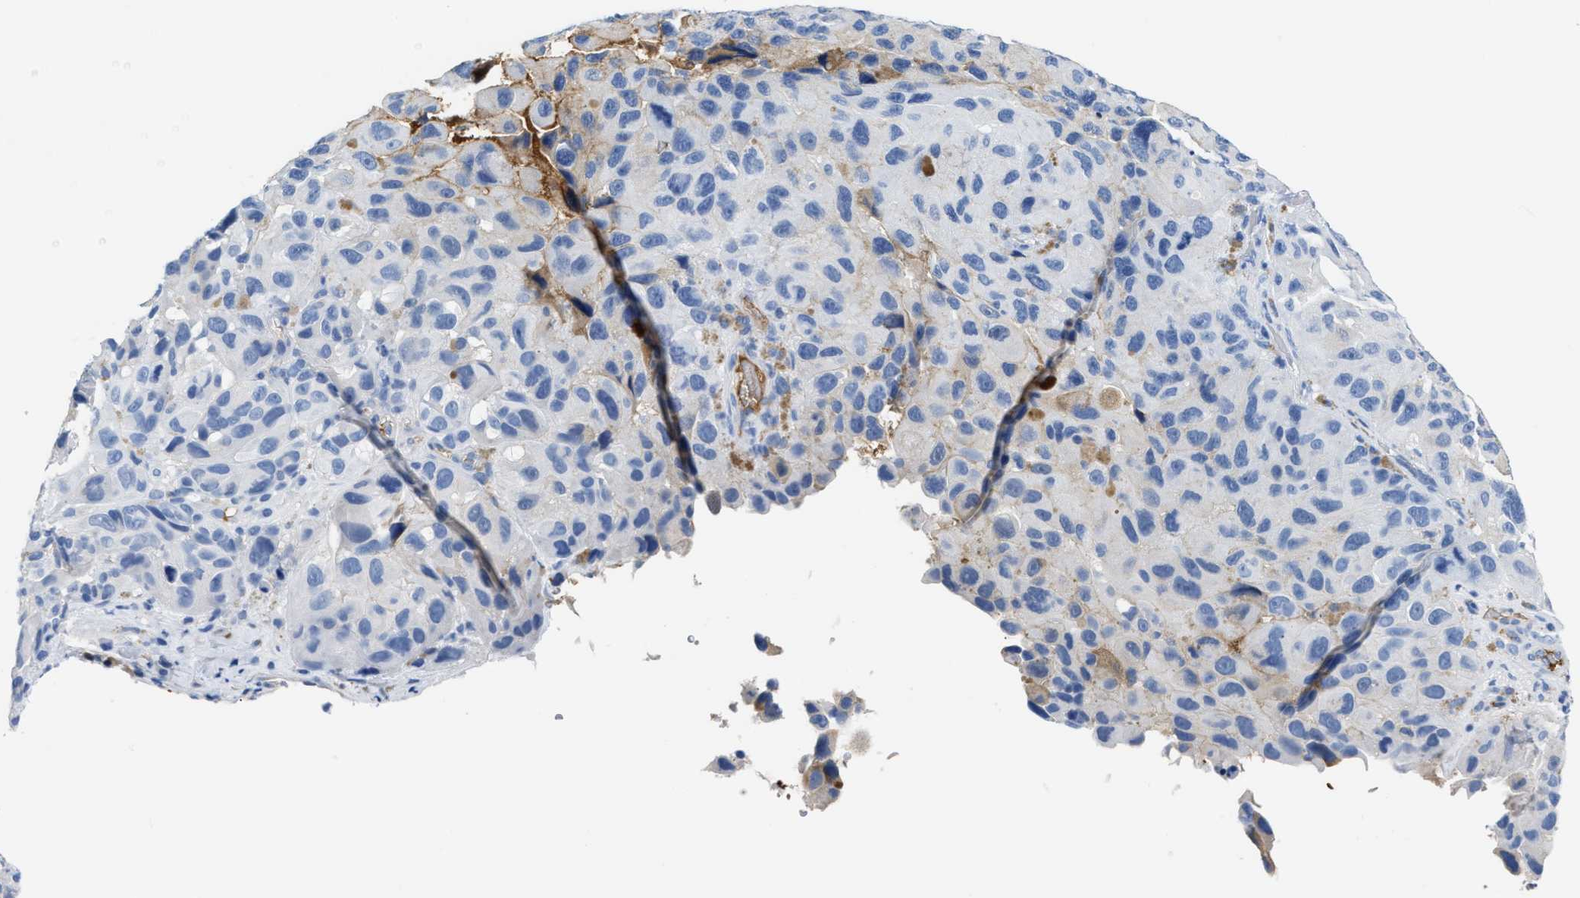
{"staining": {"intensity": "negative", "quantity": "none", "location": "none"}, "tissue": "melanoma", "cell_type": "Tumor cells", "image_type": "cancer", "snomed": [{"axis": "morphology", "description": "Malignant melanoma, NOS"}, {"axis": "topography", "description": "Skin"}], "caption": "High magnification brightfield microscopy of malignant melanoma stained with DAB (3,3'-diaminobenzidine) (brown) and counterstained with hematoxylin (blue): tumor cells show no significant positivity.", "gene": "GC", "patient": {"sex": "female", "age": 73}}